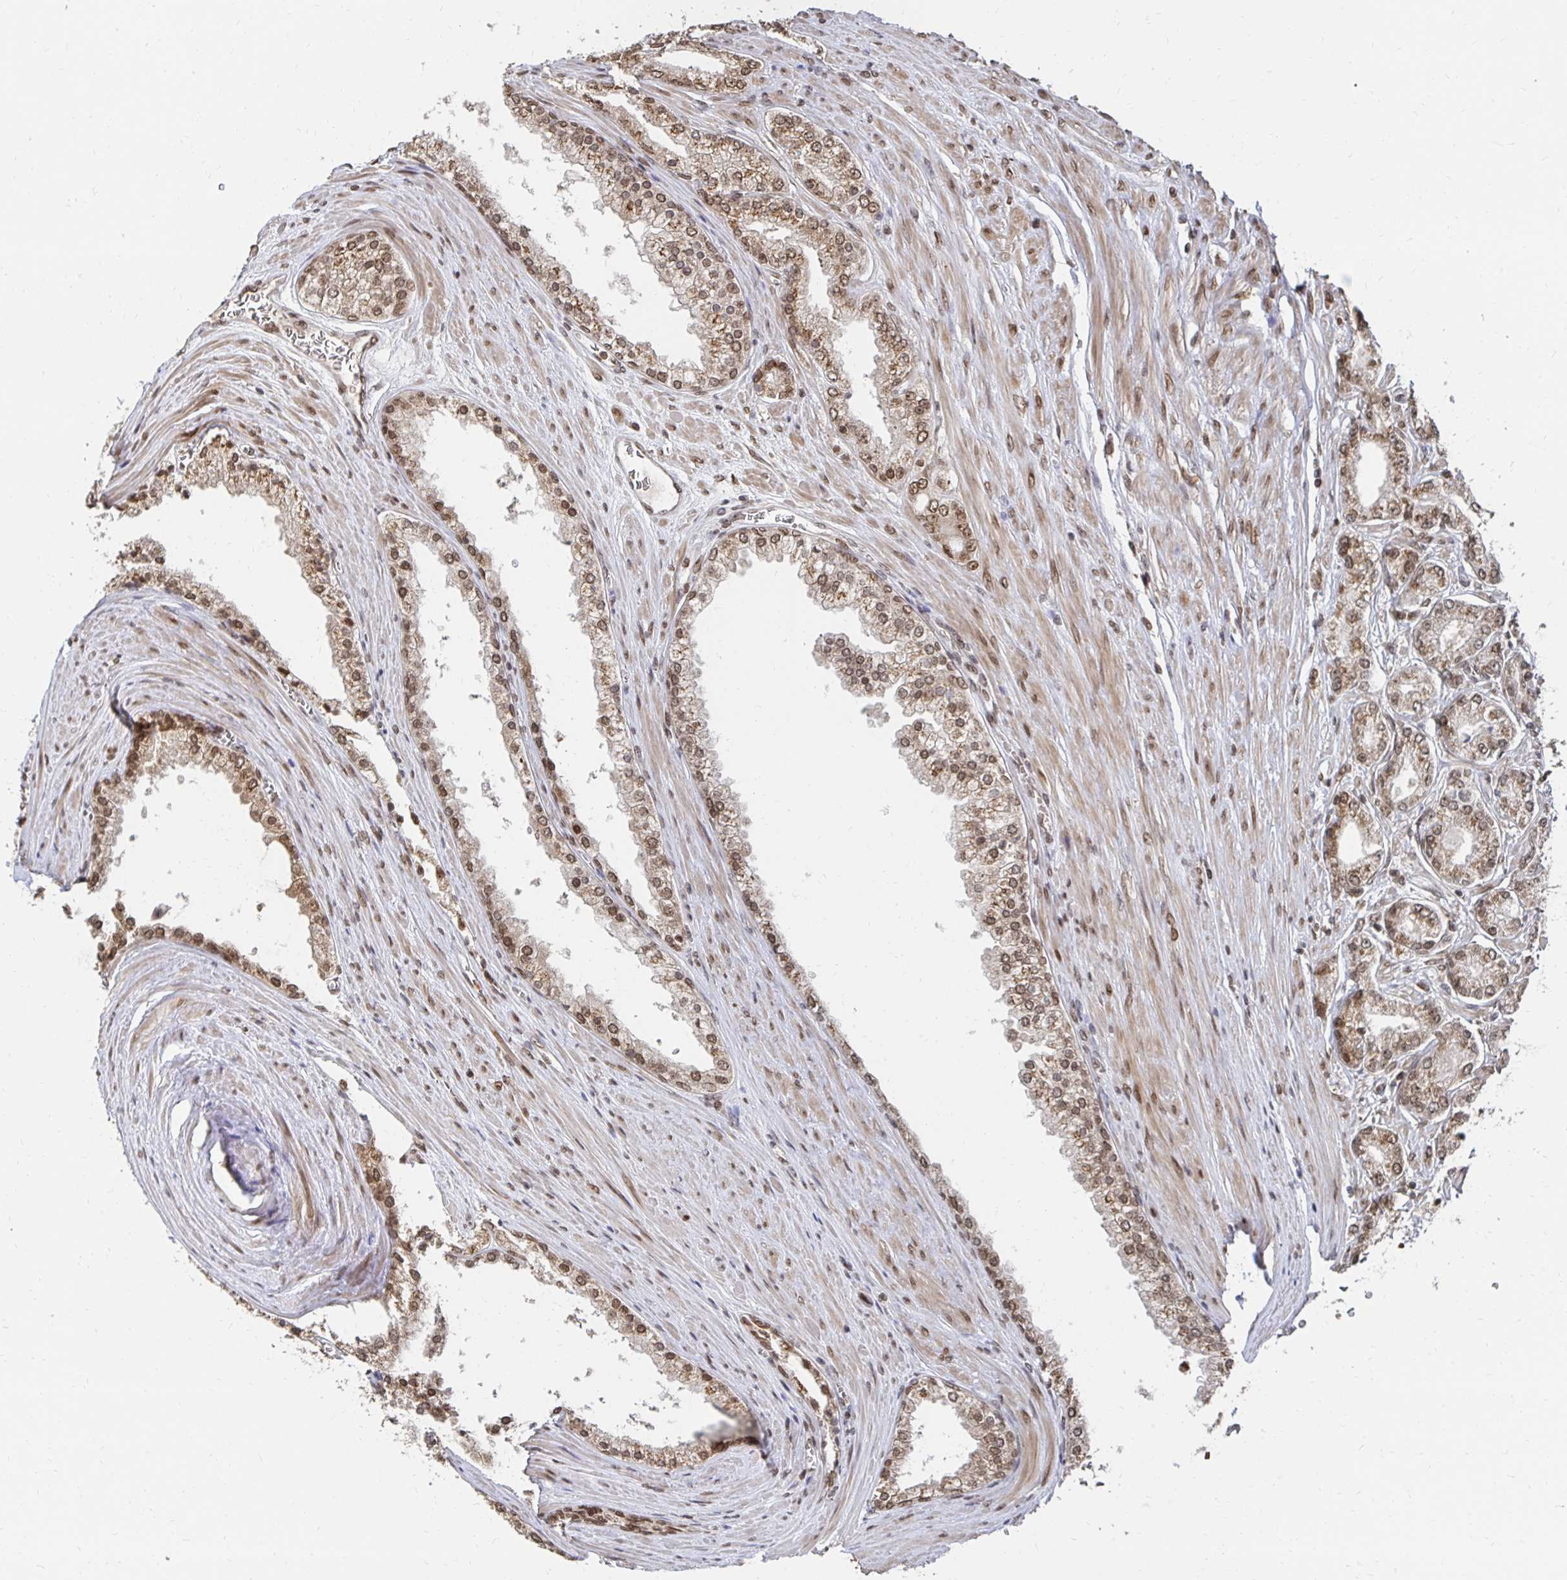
{"staining": {"intensity": "strong", "quantity": "25%-75%", "location": "nuclear"}, "tissue": "prostate cancer", "cell_type": "Tumor cells", "image_type": "cancer", "snomed": [{"axis": "morphology", "description": "Adenocarcinoma, High grade"}, {"axis": "topography", "description": "Prostate"}], "caption": "Protein expression analysis of prostate cancer (adenocarcinoma (high-grade)) shows strong nuclear positivity in approximately 25%-75% of tumor cells.", "gene": "GTF3C6", "patient": {"sex": "male", "age": 66}}